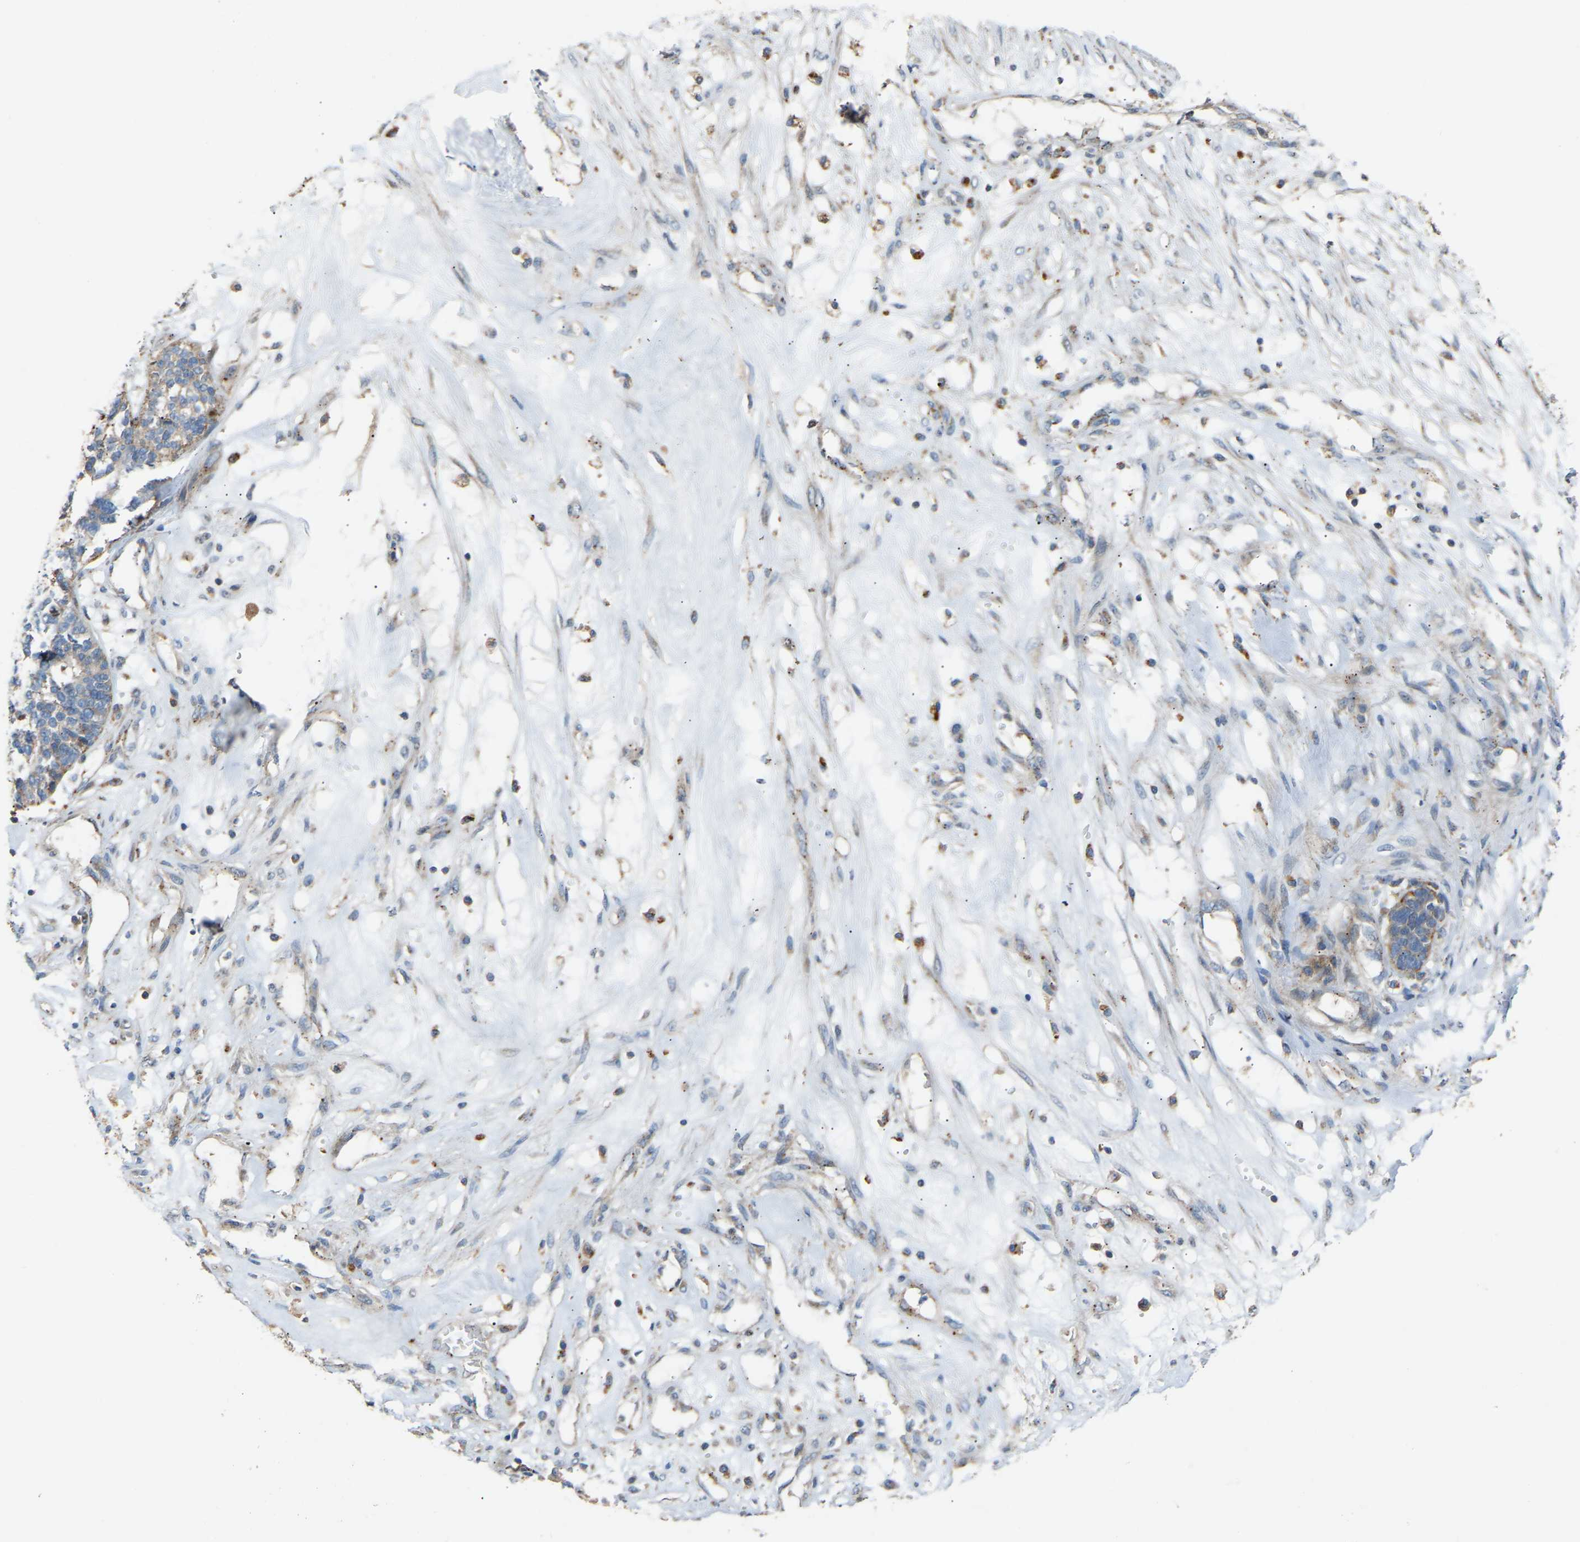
{"staining": {"intensity": "weak", "quantity": "<25%", "location": "cytoplasmic/membranous"}, "tissue": "ovarian cancer", "cell_type": "Tumor cells", "image_type": "cancer", "snomed": [{"axis": "morphology", "description": "Cystadenocarcinoma, serous, NOS"}, {"axis": "topography", "description": "Ovary"}], "caption": "This image is of serous cystadenocarcinoma (ovarian) stained with immunohistochemistry to label a protein in brown with the nuclei are counter-stained blue. There is no positivity in tumor cells.", "gene": "RGP1", "patient": {"sex": "female", "age": 59}}